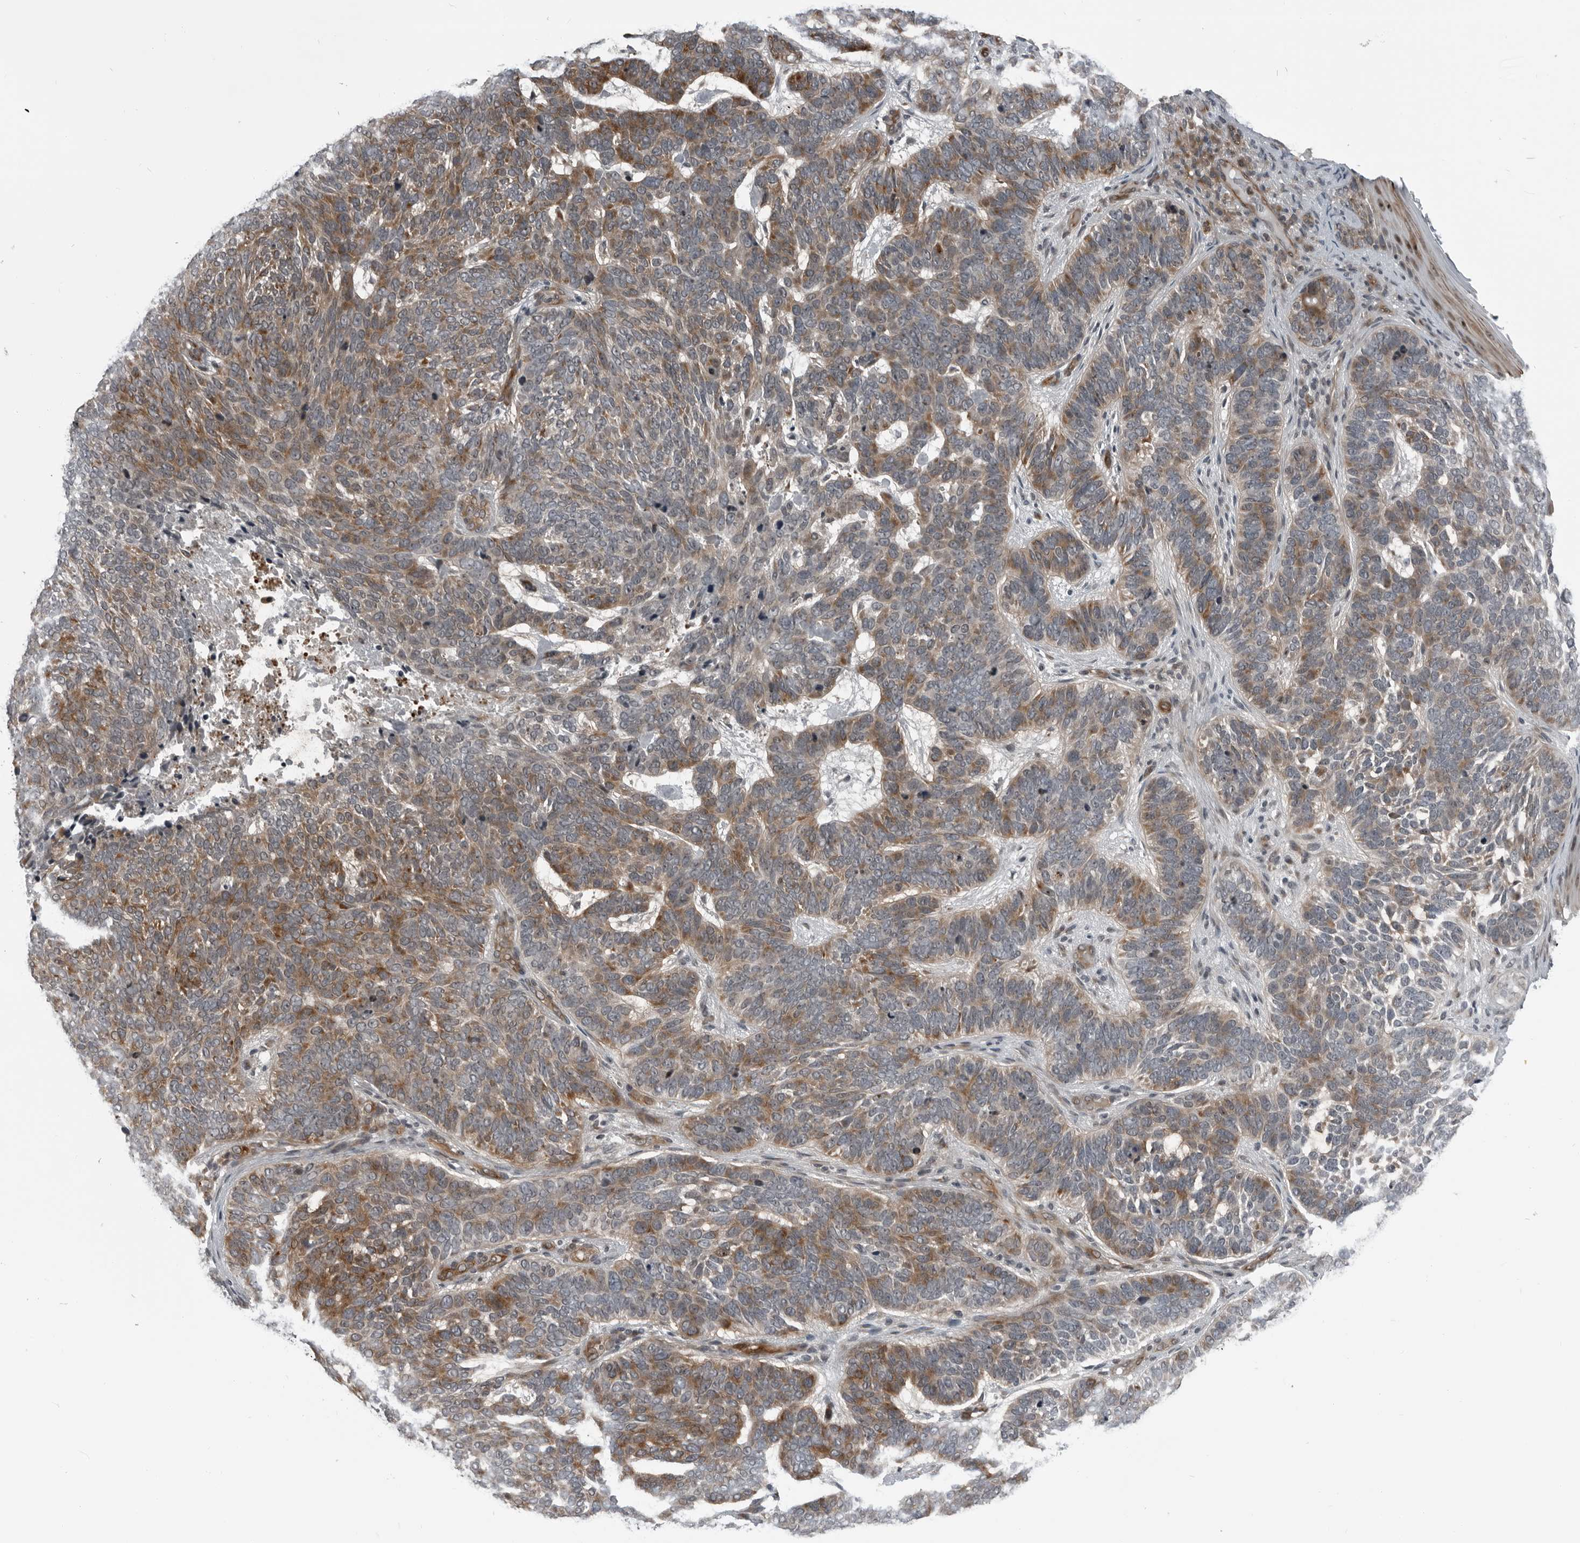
{"staining": {"intensity": "moderate", "quantity": "25%-75%", "location": "cytoplasmic/membranous,nuclear"}, "tissue": "skin cancer", "cell_type": "Tumor cells", "image_type": "cancer", "snomed": [{"axis": "morphology", "description": "Basal cell carcinoma"}, {"axis": "topography", "description": "Skin"}], "caption": "Immunohistochemistry of human skin basal cell carcinoma reveals medium levels of moderate cytoplasmic/membranous and nuclear positivity in approximately 25%-75% of tumor cells.", "gene": "FAM102B", "patient": {"sex": "female", "age": 85}}